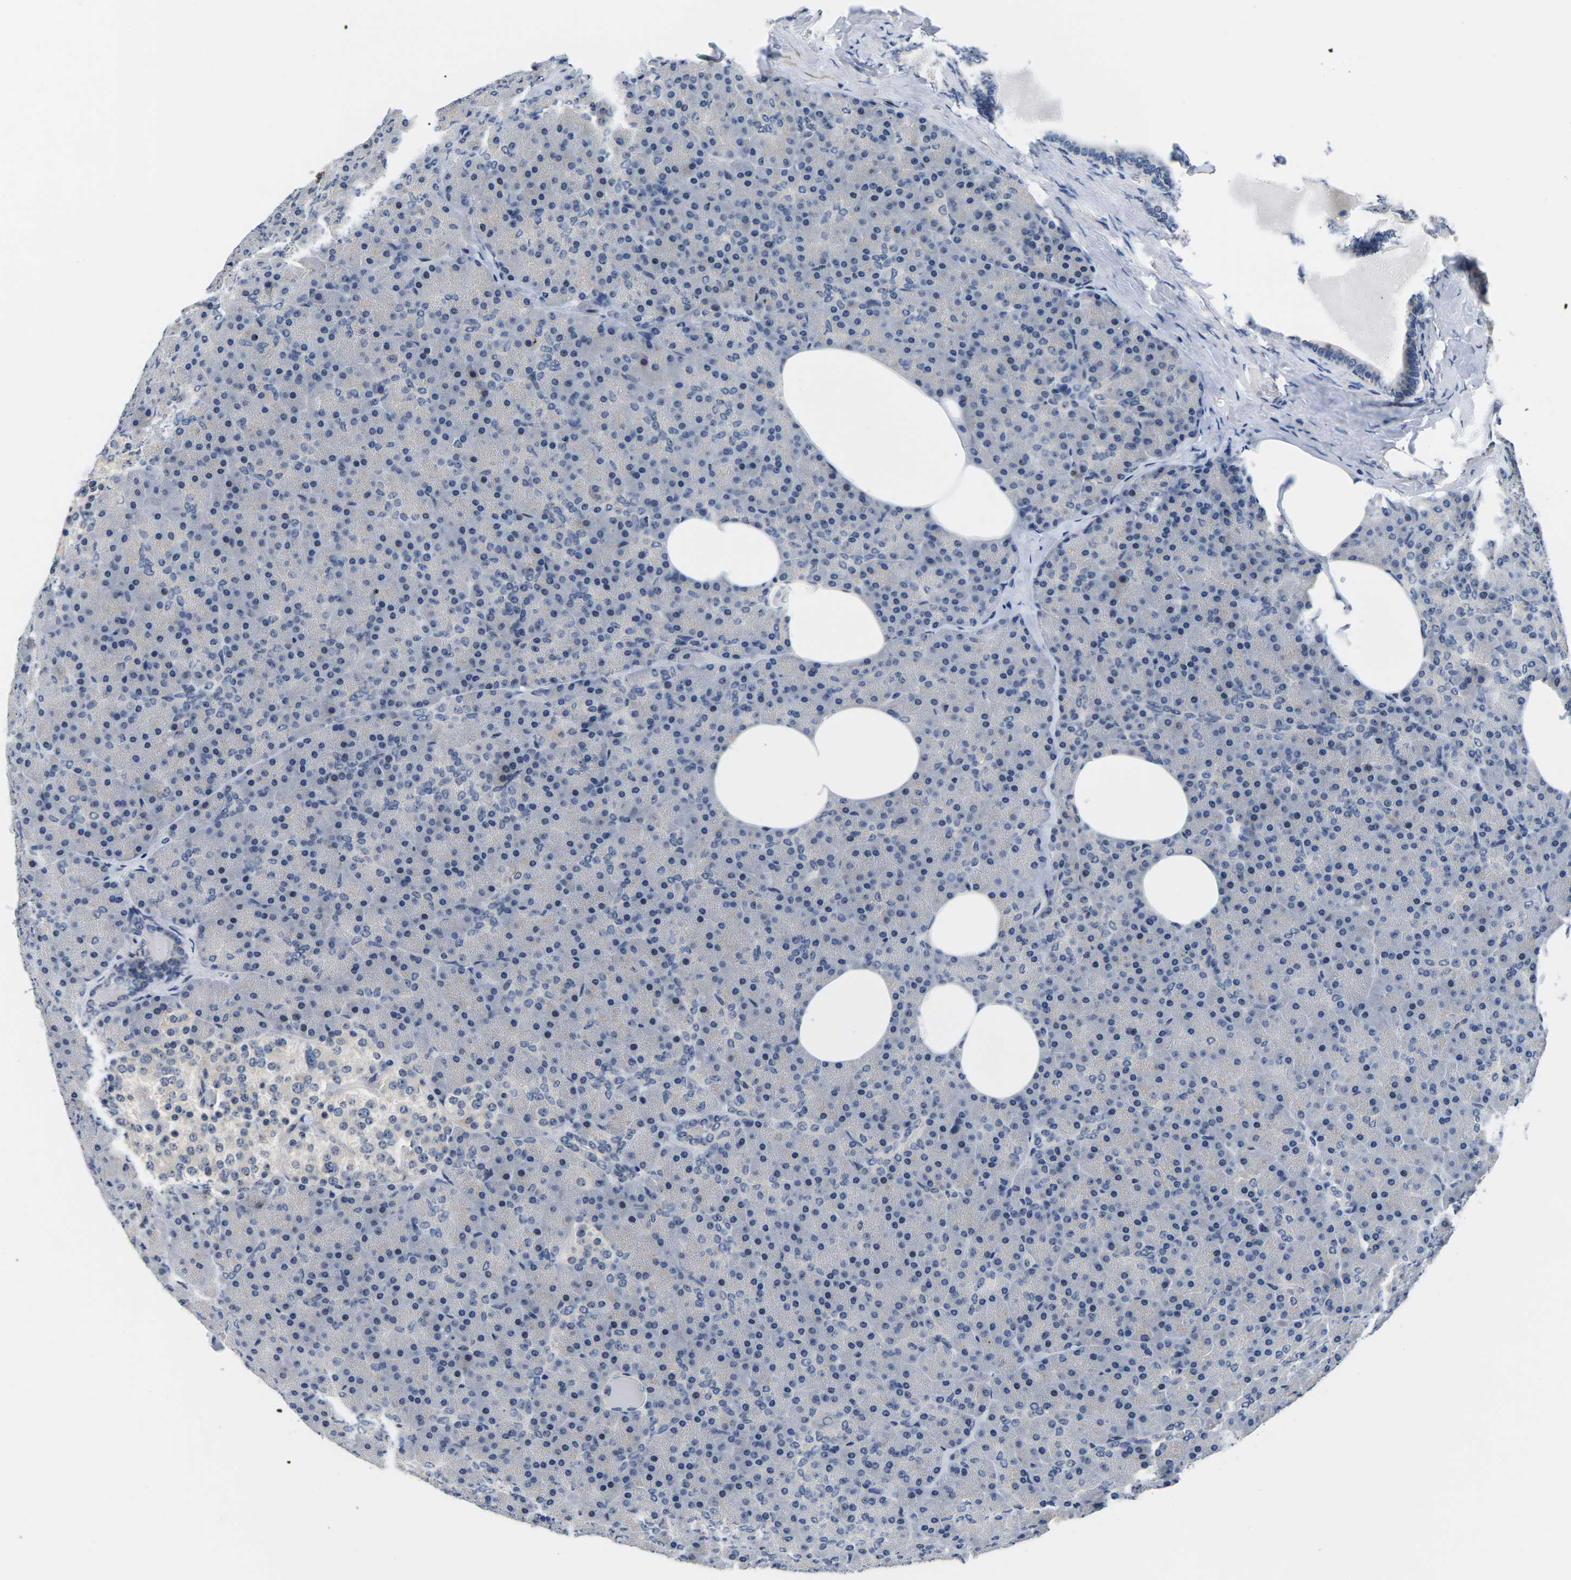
{"staining": {"intensity": "negative", "quantity": "none", "location": "none"}, "tissue": "pancreas", "cell_type": "Exocrine glandular cells", "image_type": "normal", "snomed": [{"axis": "morphology", "description": "Normal tissue, NOS"}, {"axis": "topography", "description": "Pancreas"}], "caption": "A high-resolution histopathology image shows immunohistochemistry (IHC) staining of normal pancreas, which demonstrates no significant expression in exocrine glandular cells. (Brightfield microscopy of DAB IHC at high magnification).", "gene": "ST6GAL2", "patient": {"sex": "female", "age": 35}}